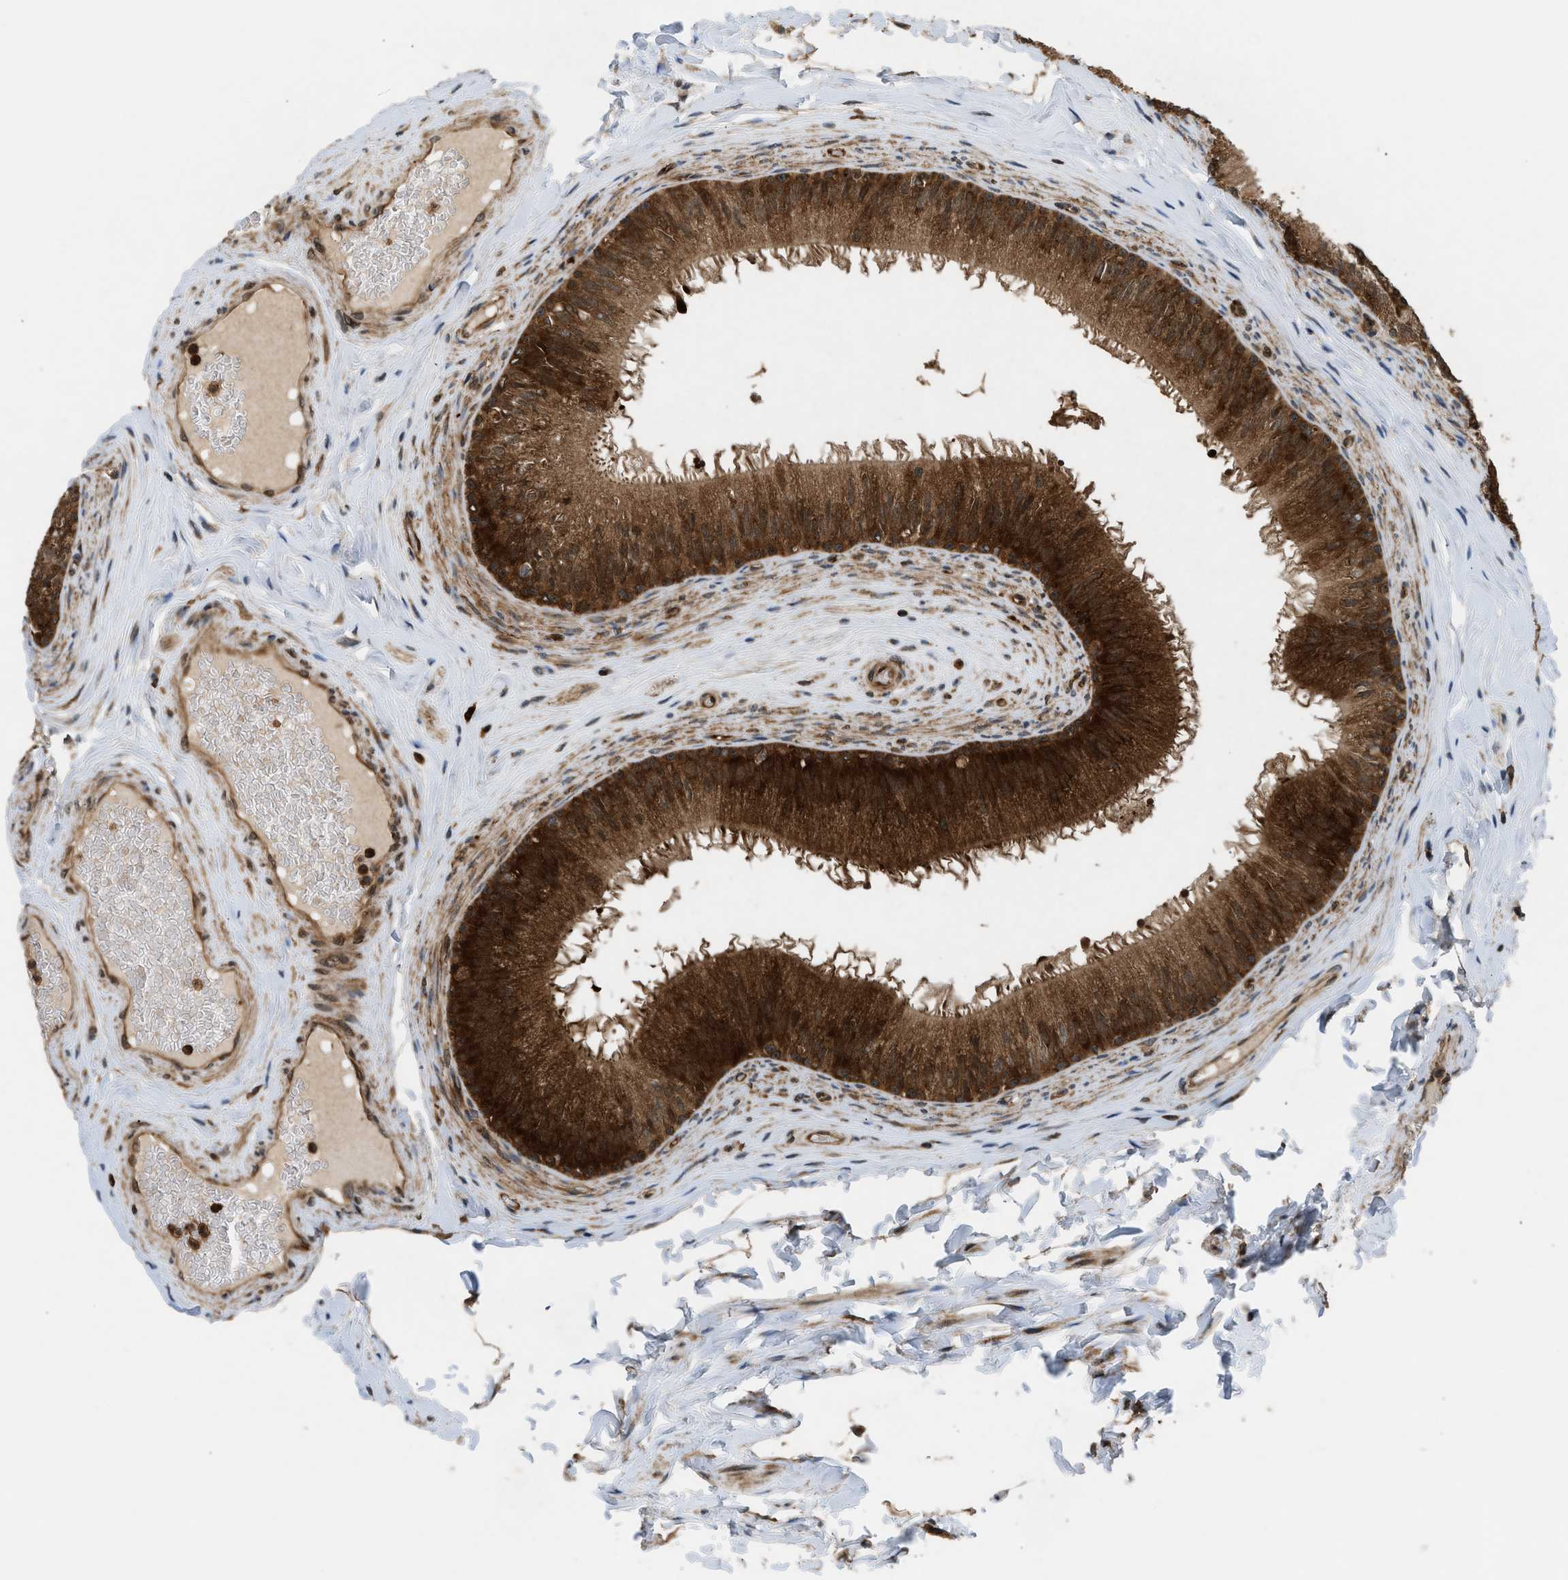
{"staining": {"intensity": "strong", "quantity": ">75%", "location": "cytoplasmic/membranous"}, "tissue": "epididymis", "cell_type": "Glandular cells", "image_type": "normal", "snomed": [{"axis": "morphology", "description": "Normal tissue, NOS"}, {"axis": "topography", "description": "Testis"}, {"axis": "topography", "description": "Epididymis"}], "caption": "Protein expression by IHC displays strong cytoplasmic/membranous expression in approximately >75% of glandular cells in benign epididymis. The protein is shown in brown color, while the nuclei are stained blue.", "gene": "OXSR1", "patient": {"sex": "male", "age": 36}}